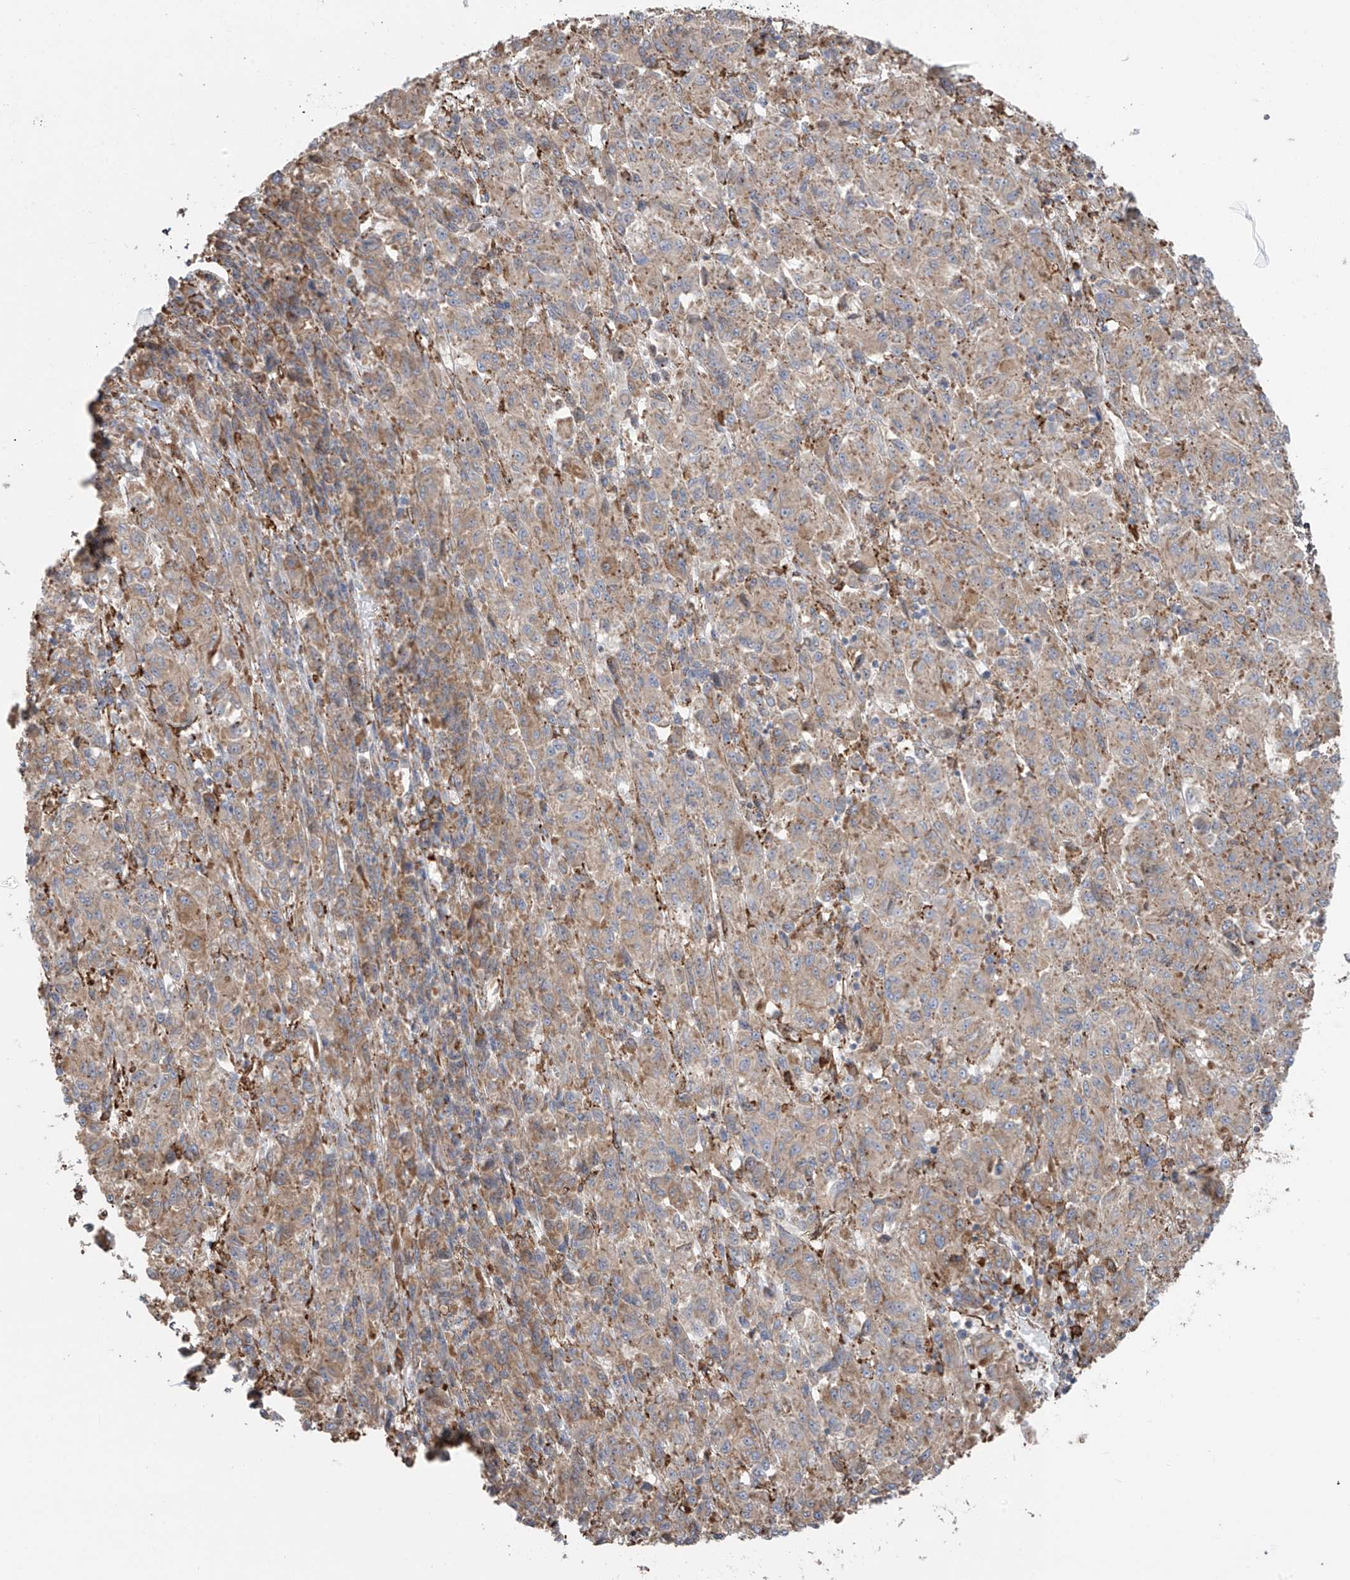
{"staining": {"intensity": "weak", "quantity": ">75%", "location": "cytoplasmic/membranous"}, "tissue": "melanoma", "cell_type": "Tumor cells", "image_type": "cancer", "snomed": [{"axis": "morphology", "description": "Malignant melanoma, Metastatic site"}, {"axis": "topography", "description": "Lung"}], "caption": "Melanoma stained with DAB (3,3'-diaminobenzidine) IHC demonstrates low levels of weak cytoplasmic/membranous positivity in approximately >75% of tumor cells.", "gene": "ZNF354C", "patient": {"sex": "male", "age": 64}}